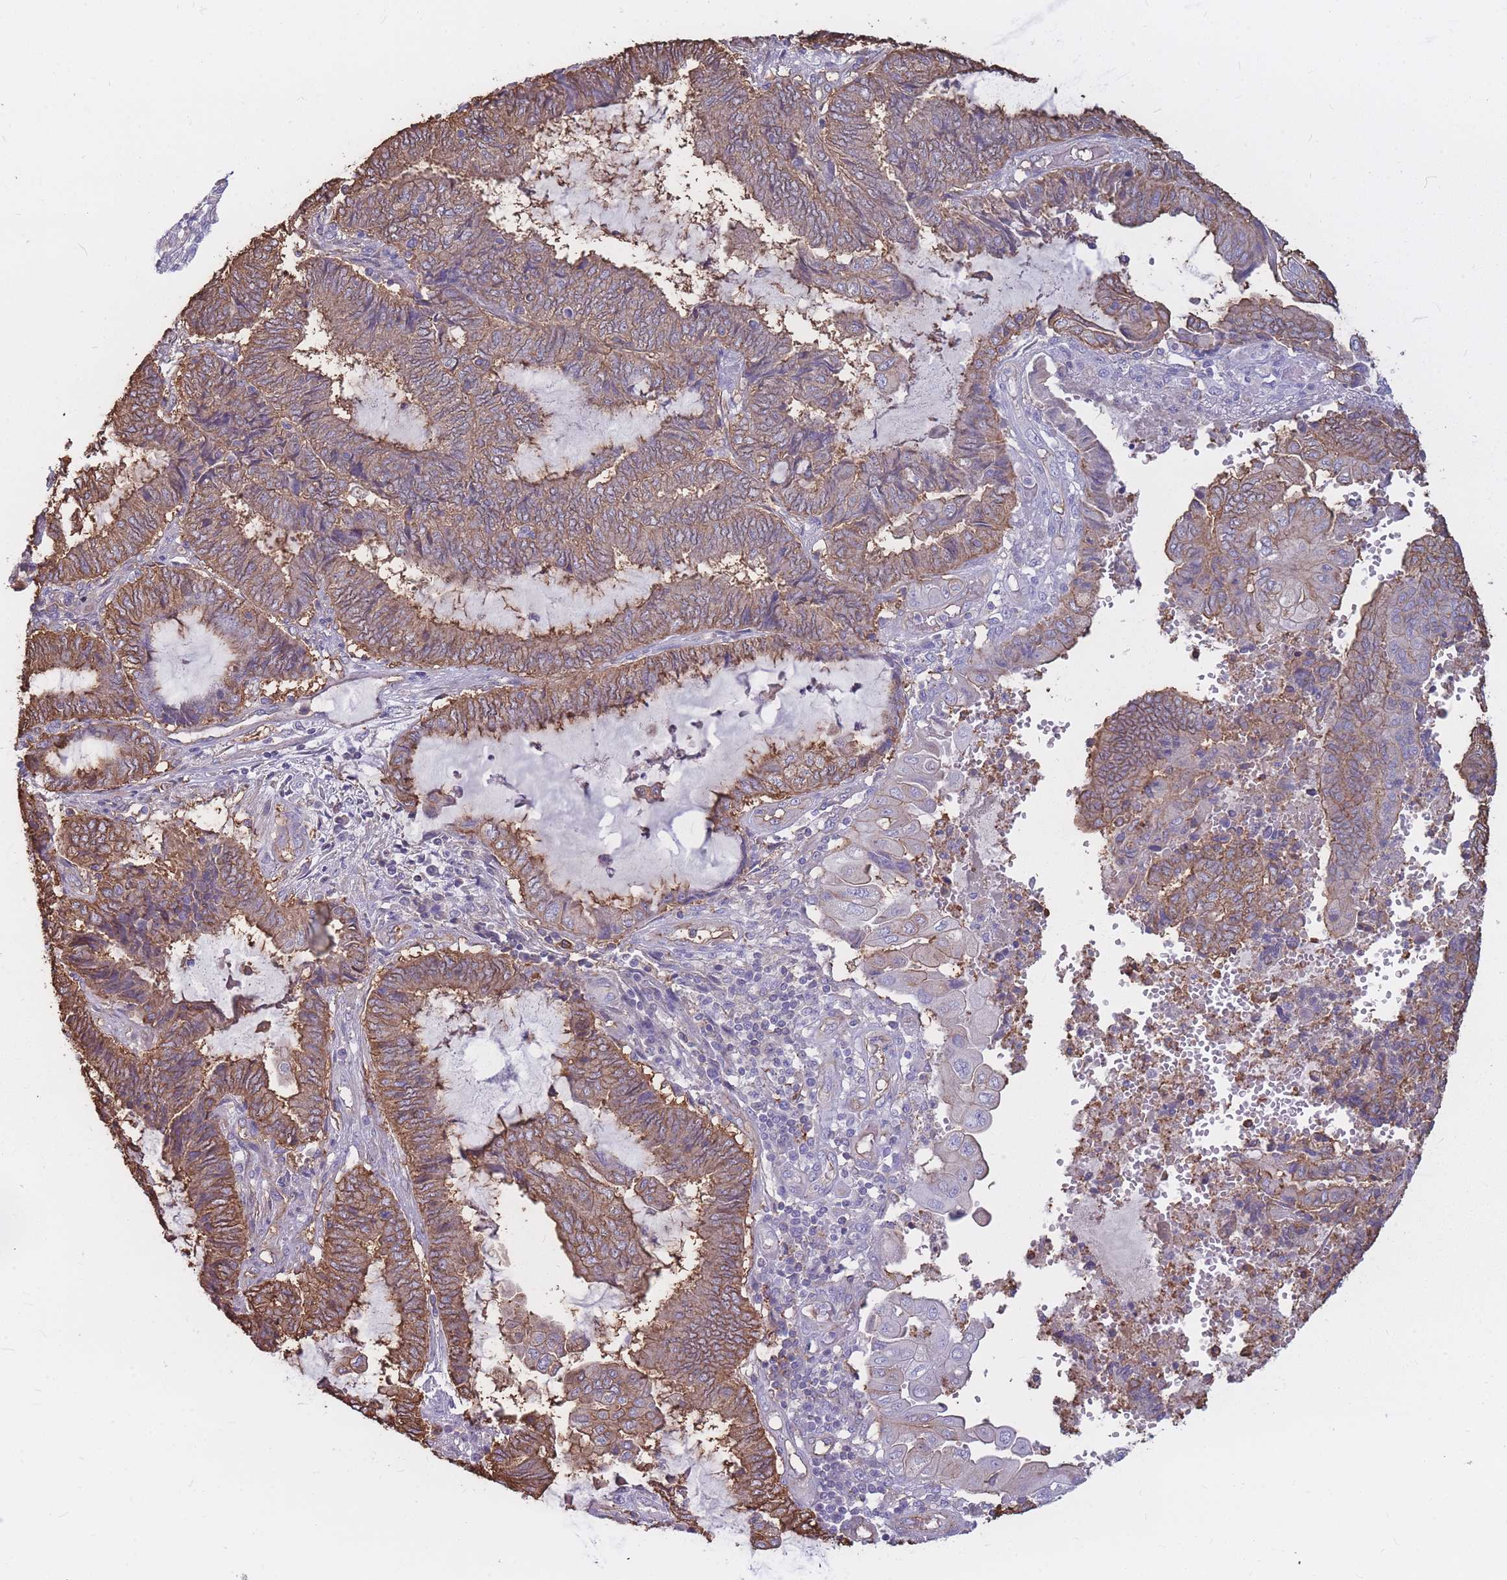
{"staining": {"intensity": "moderate", "quantity": ">75%", "location": "cytoplasmic/membranous"}, "tissue": "endometrial cancer", "cell_type": "Tumor cells", "image_type": "cancer", "snomed": [{"axis": "morphology", "description": "Adenocarcinoma, NOS"}, {"axis": "topography", "description": "Uterus"}, {"axis": "topography", "description": "Endometrium"}], "caption": "DAB immunohistochemical staining of adenocarcinoma (endometrial) shows moderate cytoplasmic/membranous protein expression in approximately >75% of tumor cells.", "gene": "GNA11", "patient": {"sex": "female", "age": 70}}